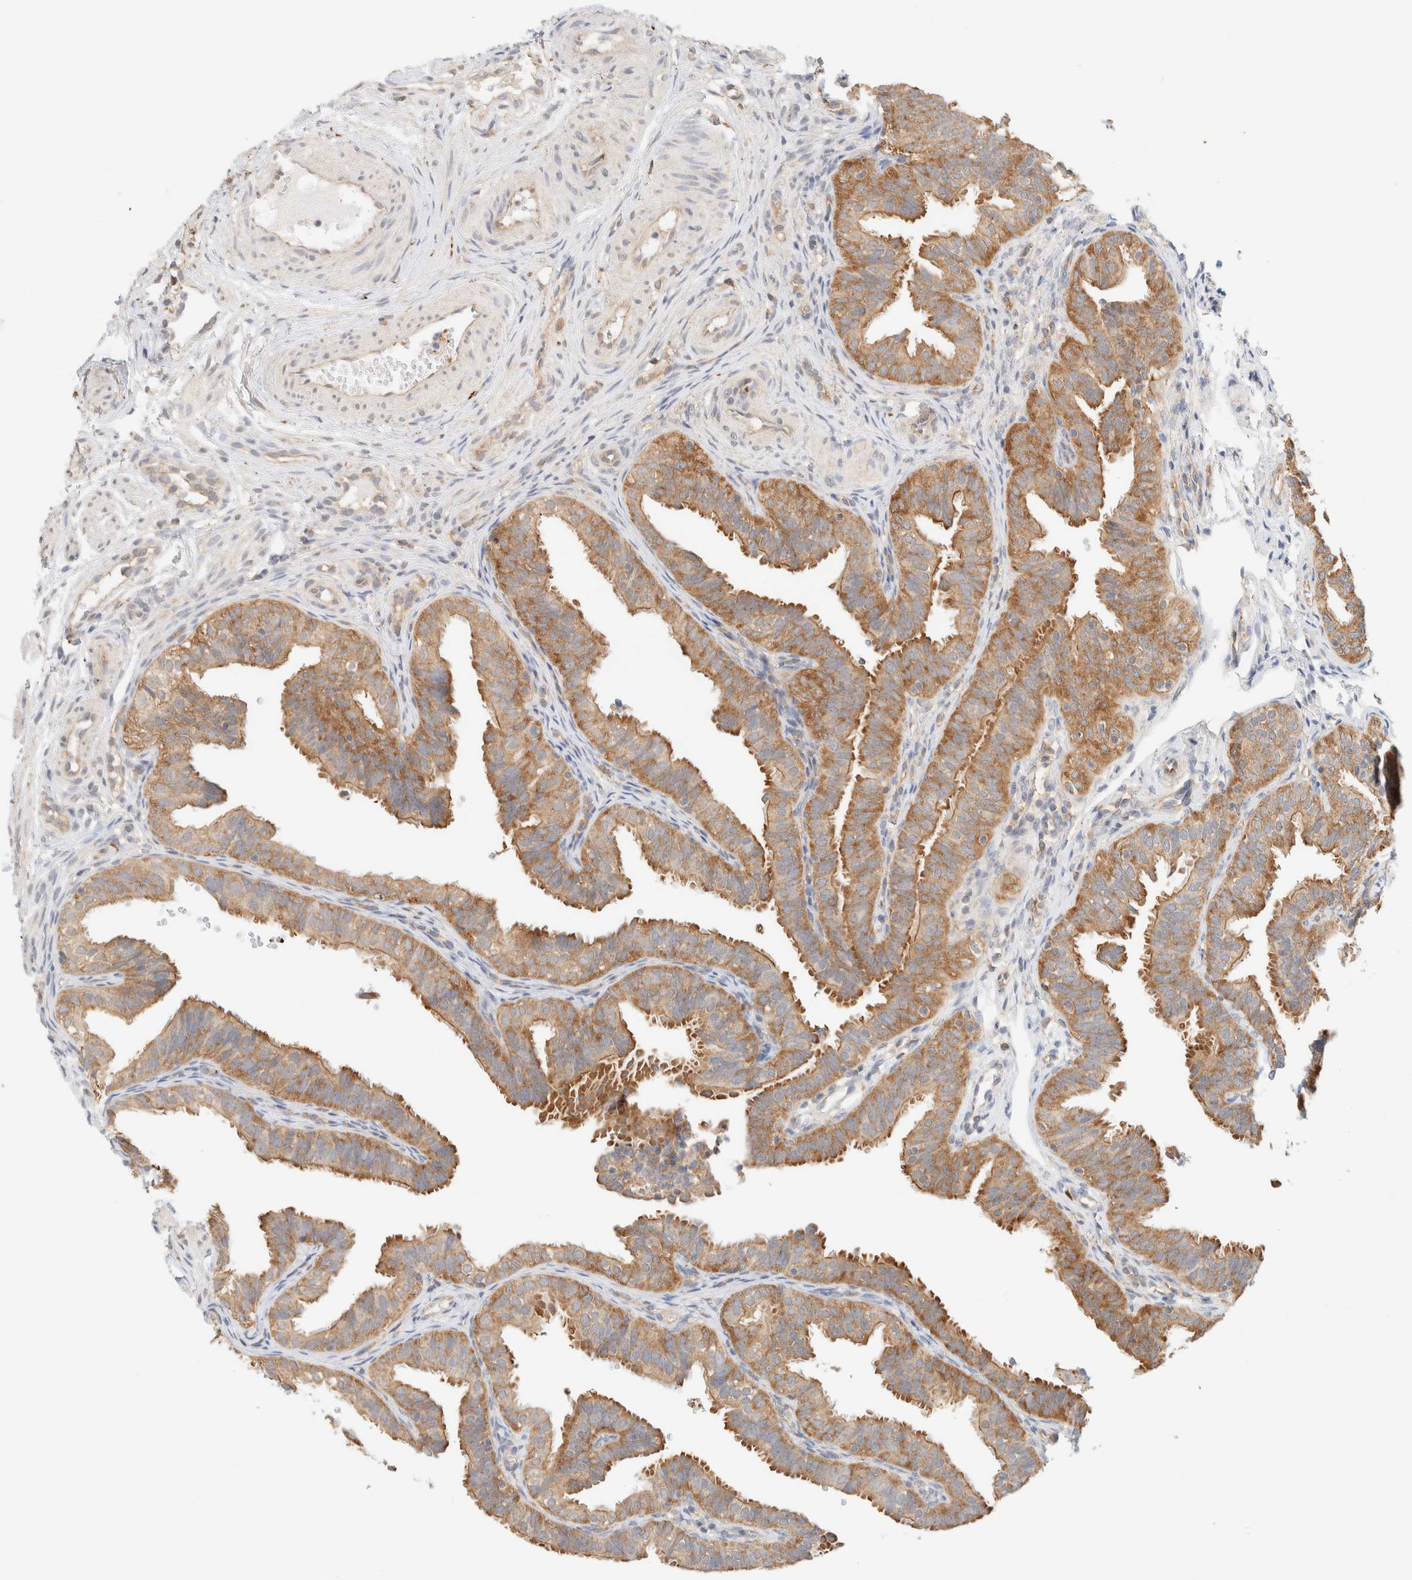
{"staining": {"intensity": "moderate", "quantity": ">75%", "location": "cytoplasmic/membranous"}, "tissue": "fallopian tube", "cell_type": "Glandular cells", "image_type": "normal", "snomed": [{"axis": "morphology", "description": "Normal tissue, NOS"}, {"axis": "topography", "description": "Fallopian tube"}], "caption": "Glandular cells show medium levels of moderate cytoplasmic/membranous expression in approximately >75% of cells in normal human fallopian tube. The staining was performed using DAB to visualize the protein expression in brown, while the nuclei were stained in blue with hematoxylin (Magnification: 20x).", "gene": "TBC1D8B", "patient": {"sex": "female", "age": 35}}